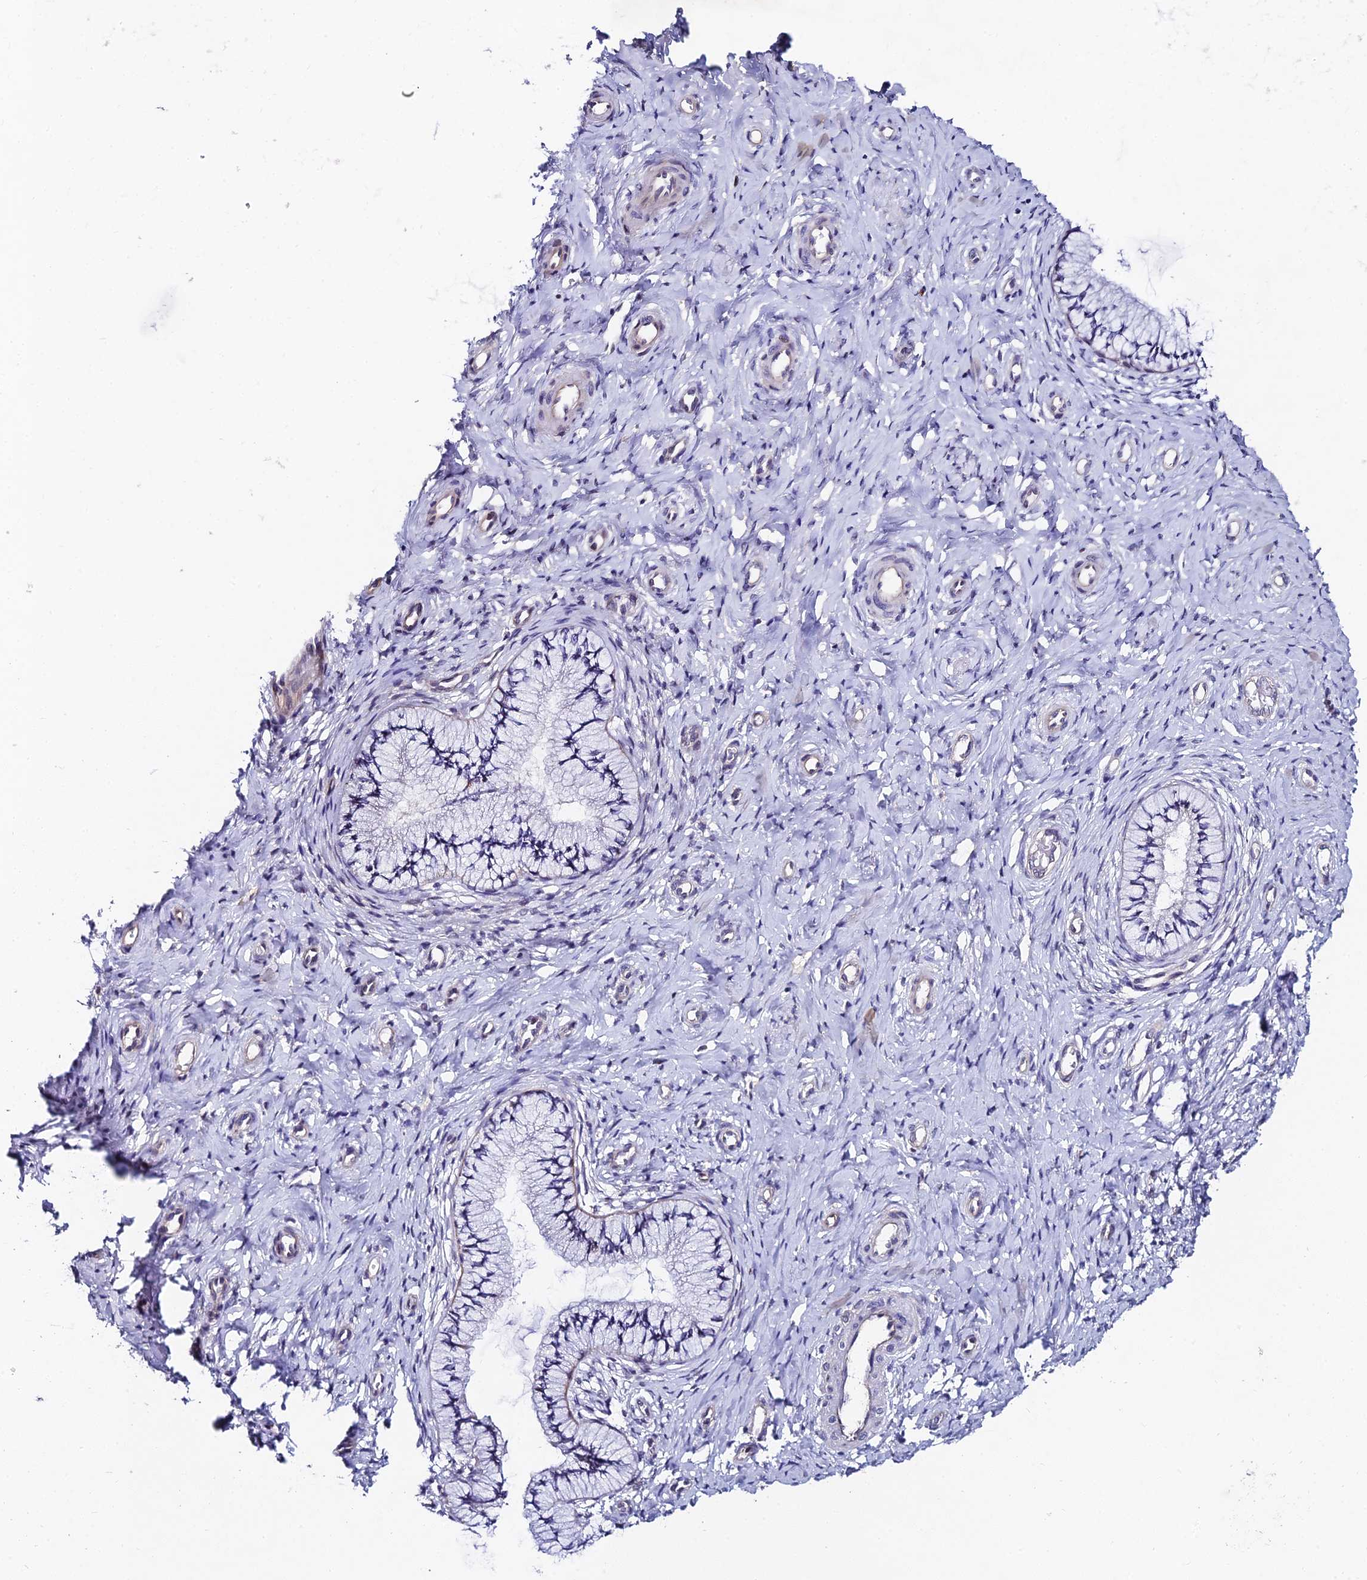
{"staining": {"intensity": "negative", "quantity": "none", "location": "none"}, "tissue": "cervix", "cell_type": "Glandular cells", "image_type": "normal", "snomed": [{"axis": "morphology", "description": "Normal tissue, NOS"}, {"axis": "topography", "description": "Cervix"}], "caption": "Immunohistochemistry histopathology image of unremarkable cervix: human cervix stained with DAB shows no significant protein positivity in glandular cells. Brightfield microscopy of immunohistochemistry stained with DAB (brown) and hematoxylin (blue), captured at high magnification.", "gene": "TRIM24", "patient": {"sex": "female", "age": 36}}